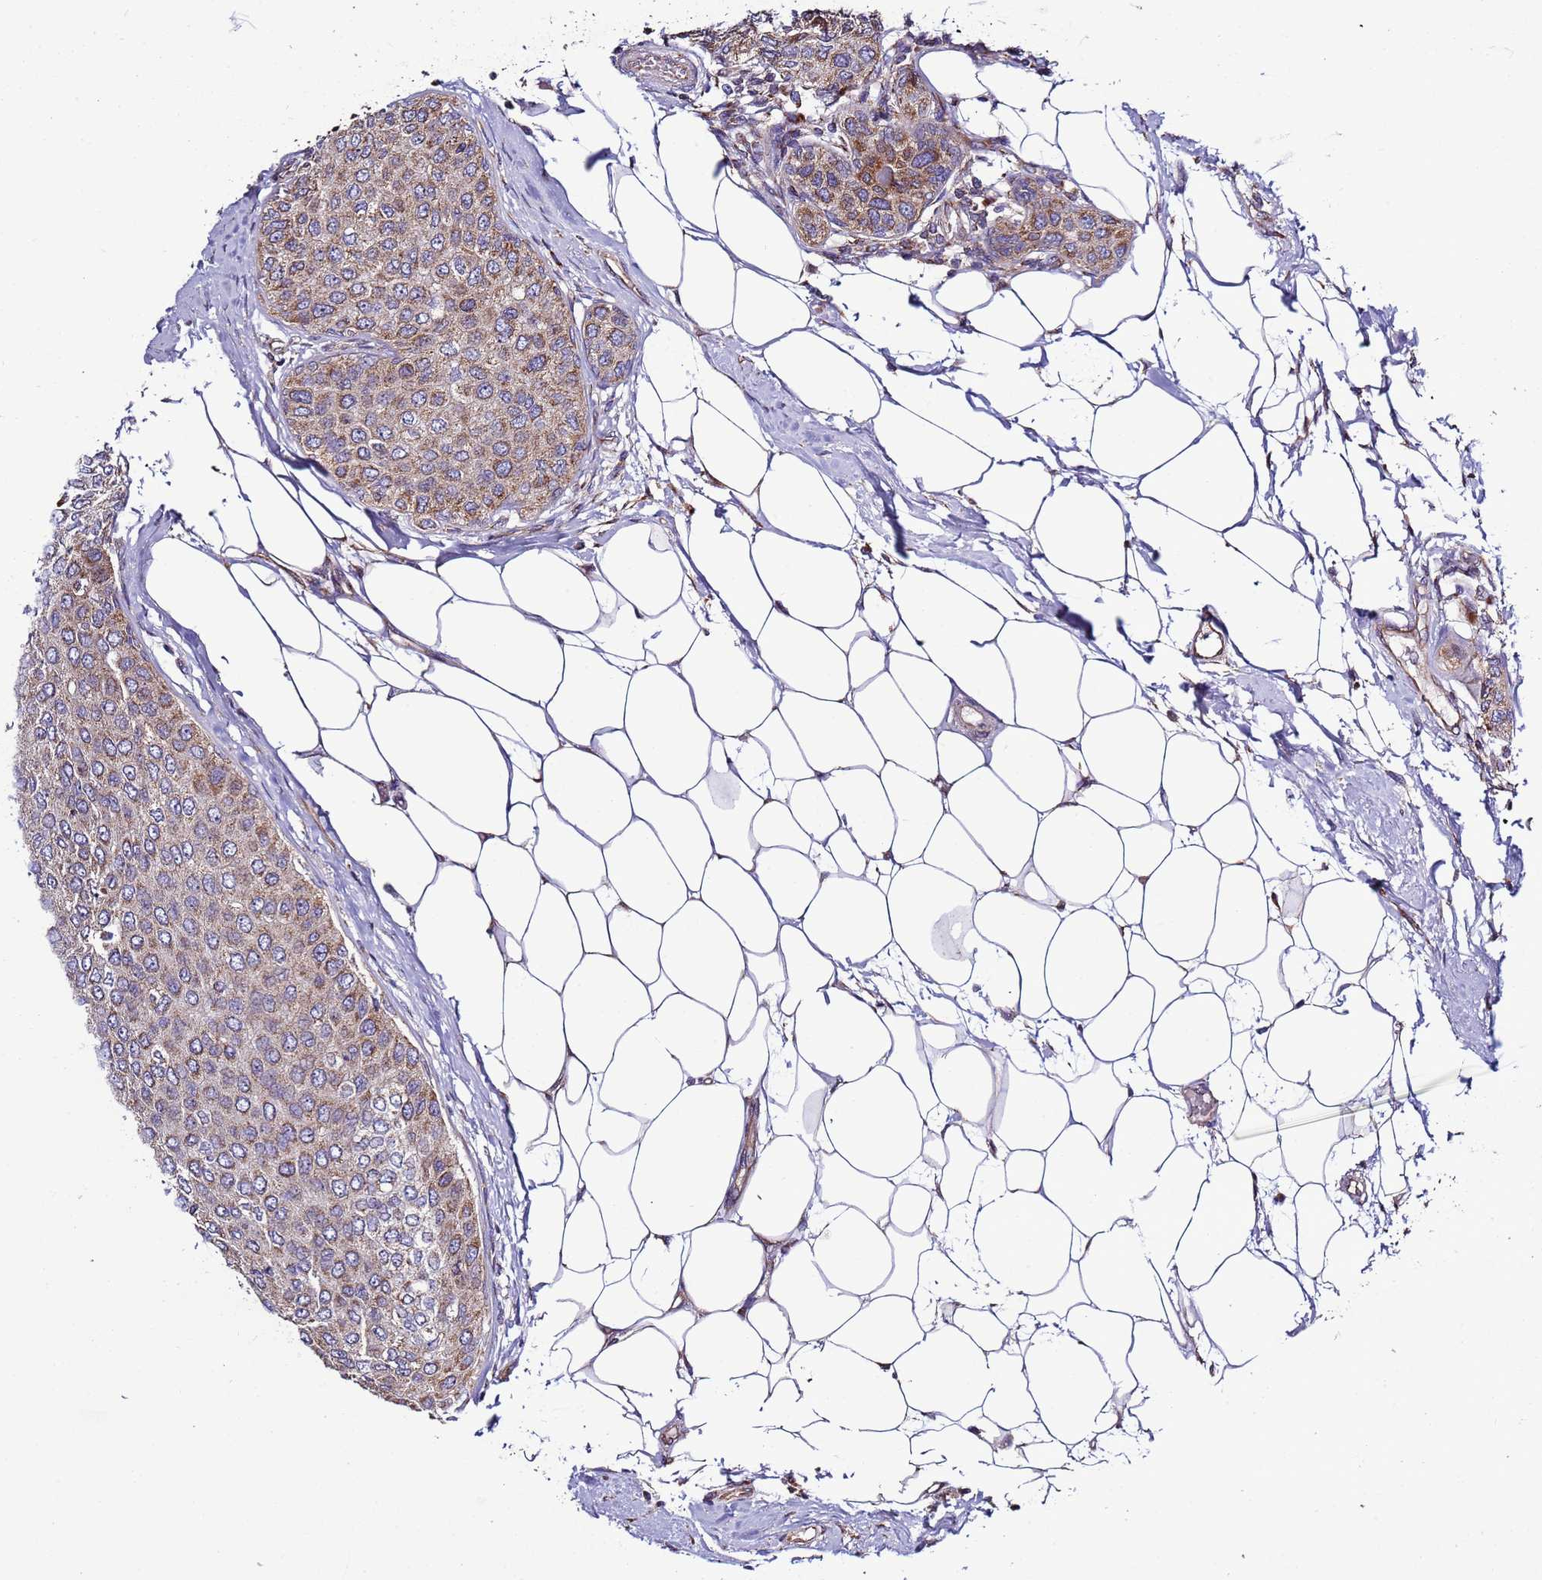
{"staining": {"intensity": "moderate", "quantity": ">75%", "location": "cytoplasmic/membranous"}, "tissue": "breast cancer", "cell_type": "Tumor cells", "image_type": "cancer", "snomed": [{"axis": "morphology", "description": "Duct carcinoma"}, {"axis": "topography", "description": "Breast"}], "caption": "Breast intraductal carcinoma tissue reveals moderate cytoplasmic/membranous staining in about >75% of tumor cells Nuclei are stained in blue.", "gene": "AHI1", "patient": {"sex": "female", "age": 72}}